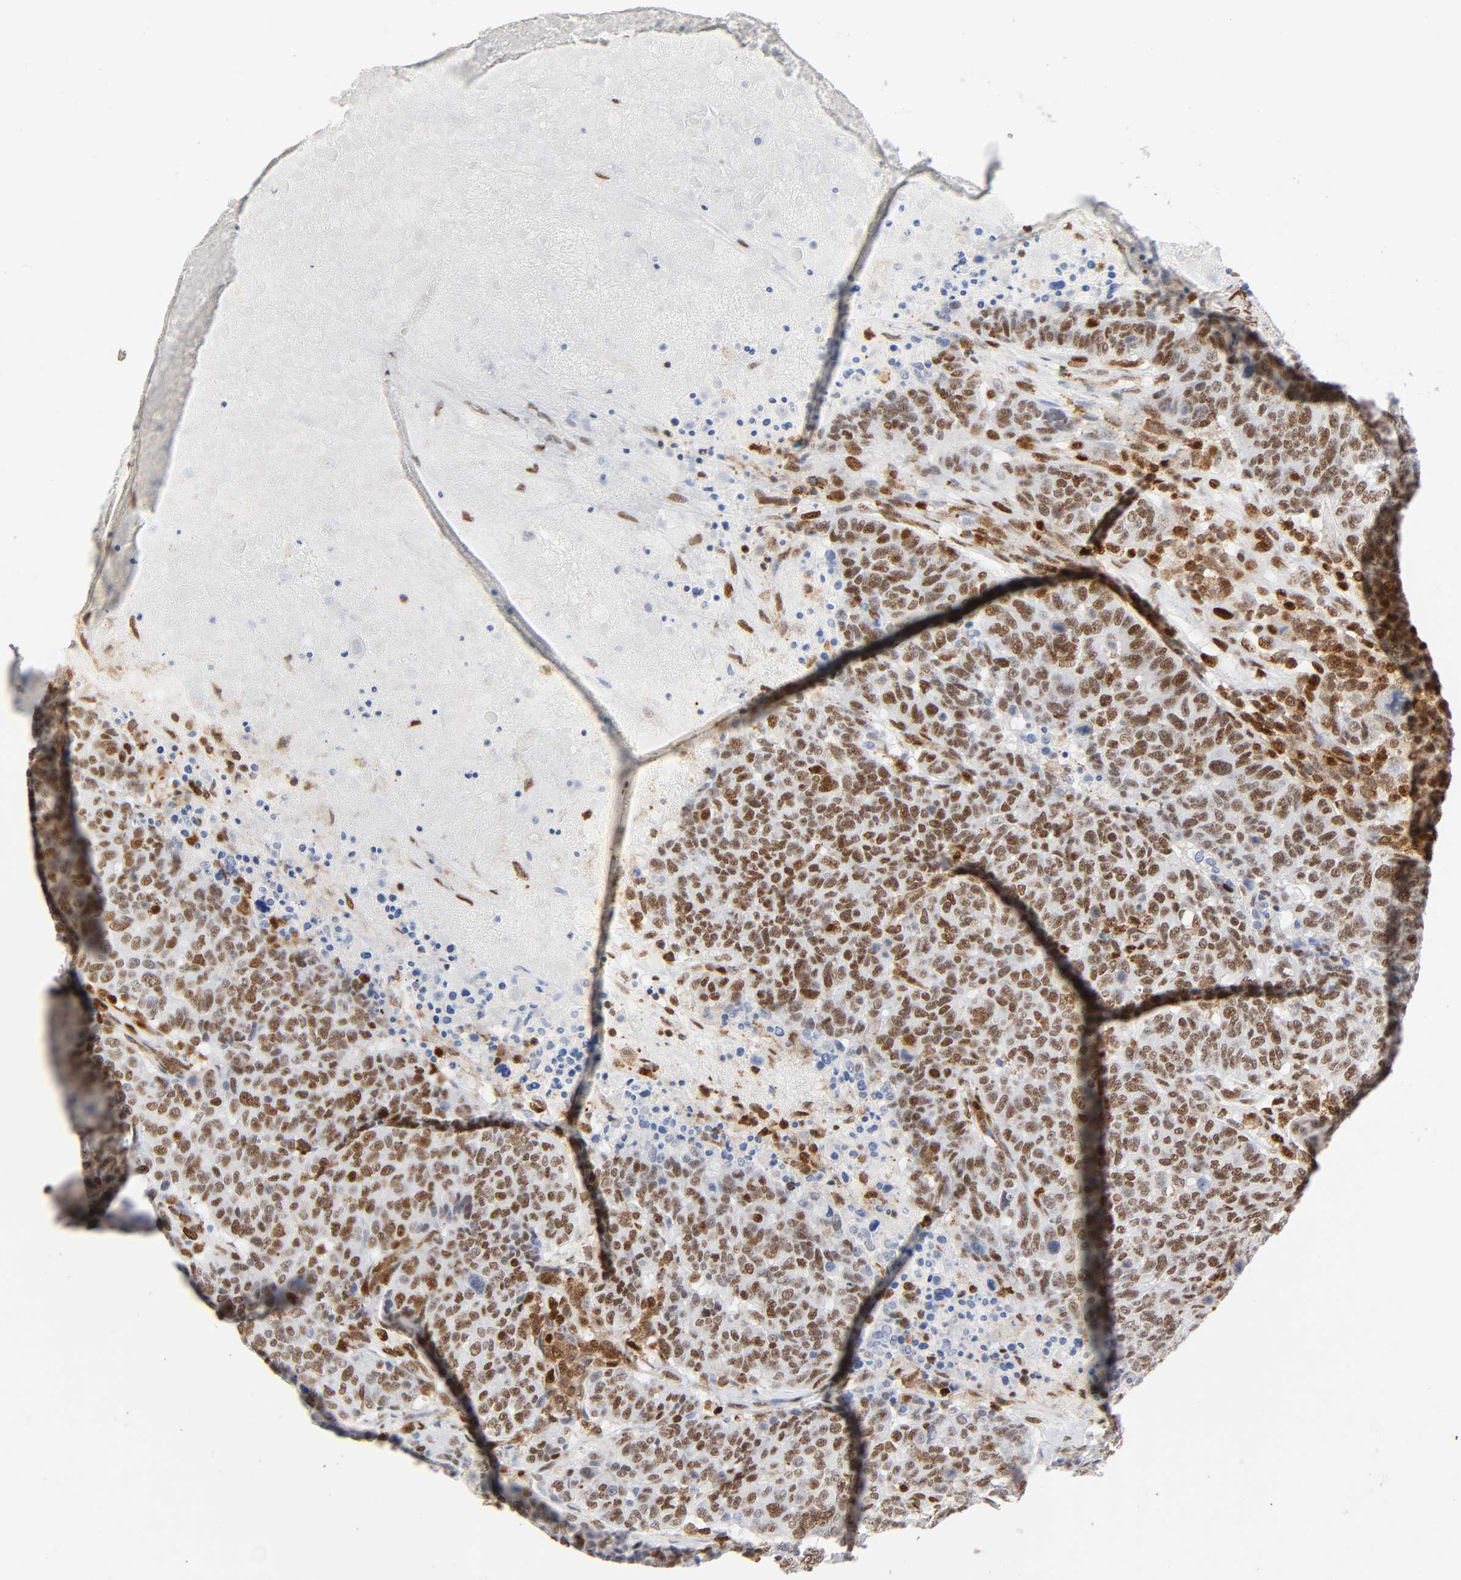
{"staining": {"intensity": "moderate", "quantity": ">75%", "location": "nuclear"}, "tissue": "breast cancer", "cell_type": "Tumor cells", "image_type": "cancer", "snomed": [{"axis": "morphology", "description": "Duct carcinoma"}, {"axis": "topography", "description": "Breast"}], "caption": "Approximately >75% of tumor cells in invasive ductal carcinoma (breast) reveal moderate nuclear protein positivity as visualized by brown immunohistochemical staining.", "gene": "WAS", "patient": {"sex": "female", "age": 37}}